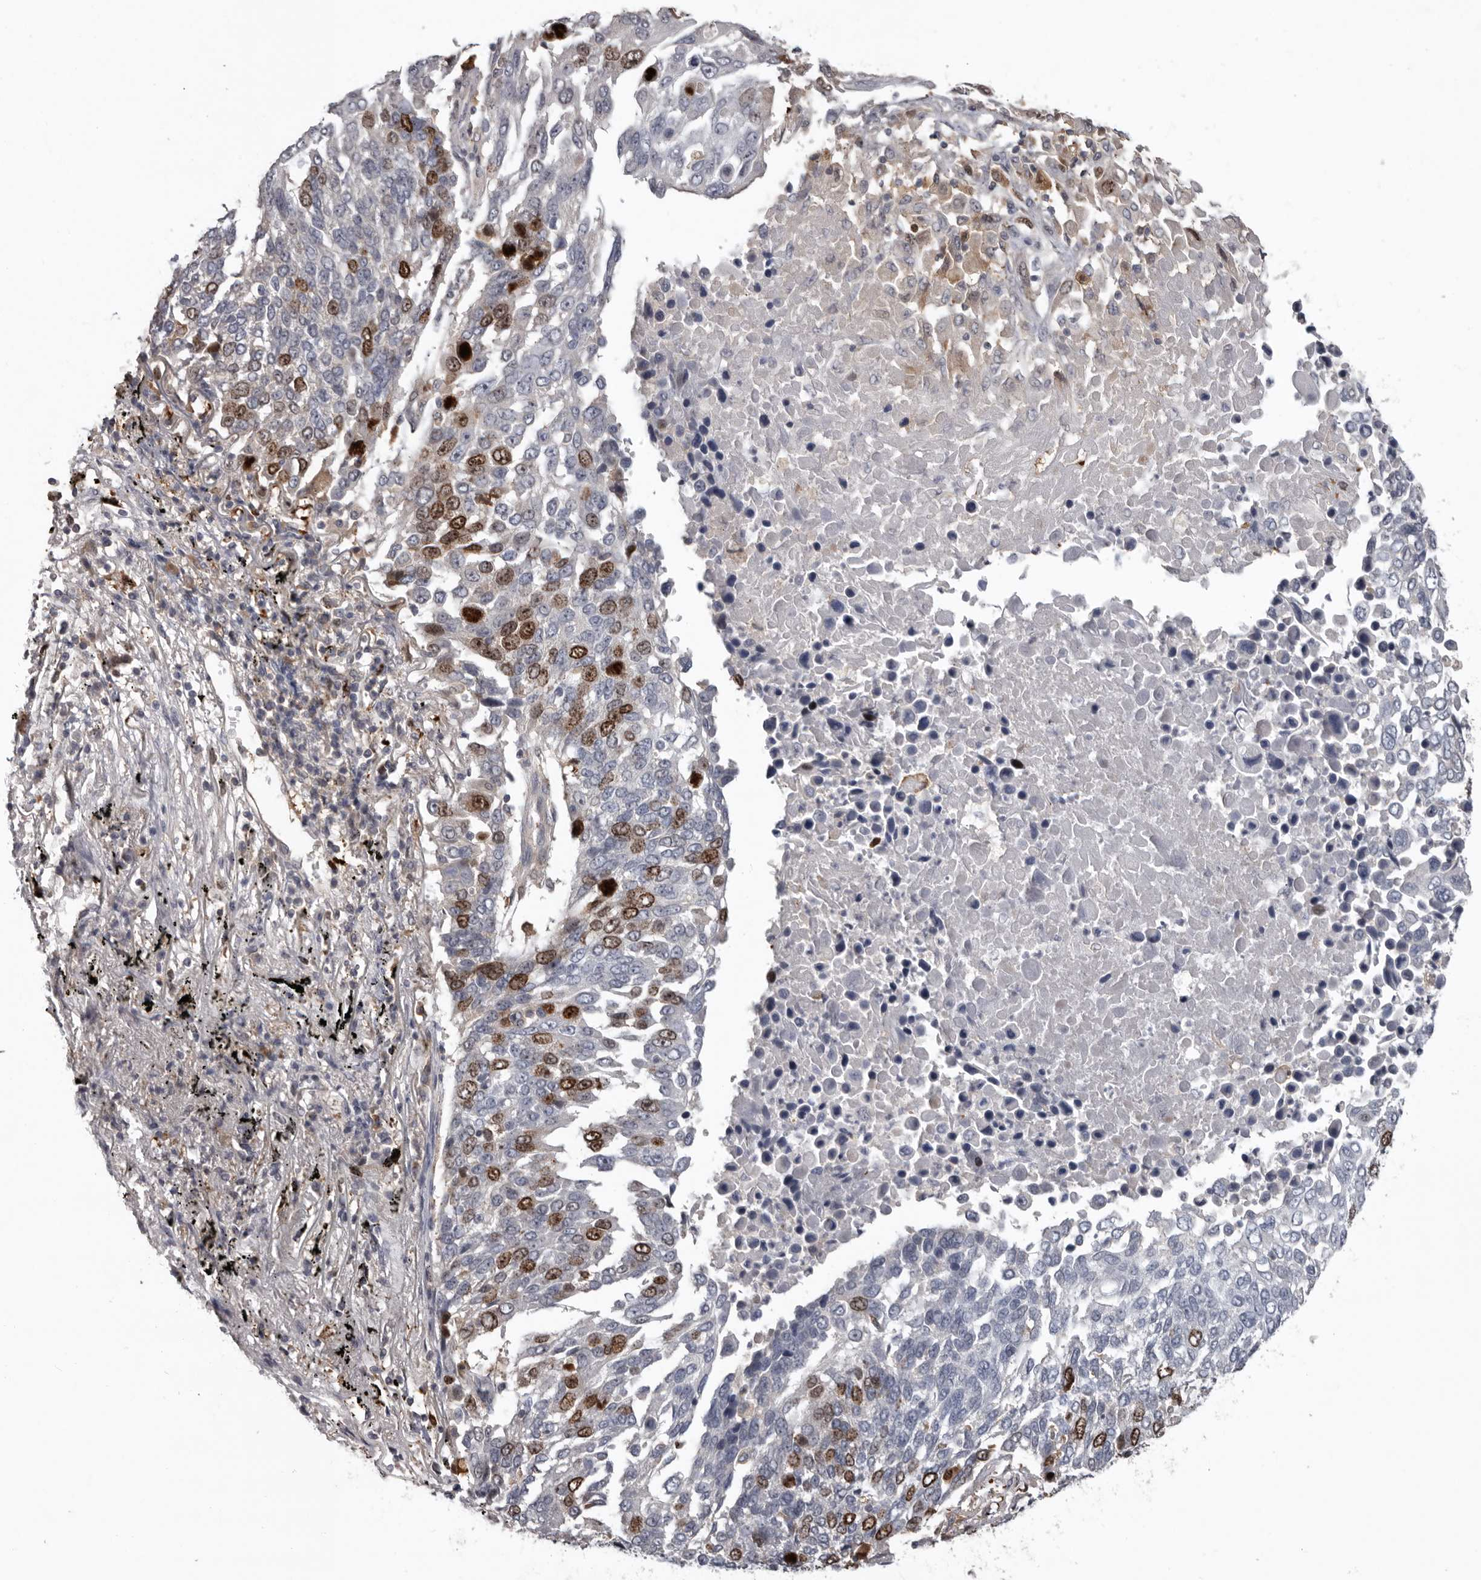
{"staining": {"intensity": "moderate", "quantity": "25%-75%", "location": "nuclear"}, "tissue": "lung cancer", "cell_type": "Tumor cells", "image_type": "cancer", "snomed": [{"axis": "morphology", "description": "Squamous cell carcinoma, NOS"}, {"axis": "topography", "description": "Lung"}], "caption": "Immunohistochemical staining of human lung cancer (squamous cell carcinoma) reveals medium levels of moderate nuclear protein positivity in about 25%-75% of tumor cells. Nuclei are stained in blue.", "gene": "CDCA8", "patient": {"sex": "male", "age": 66}}